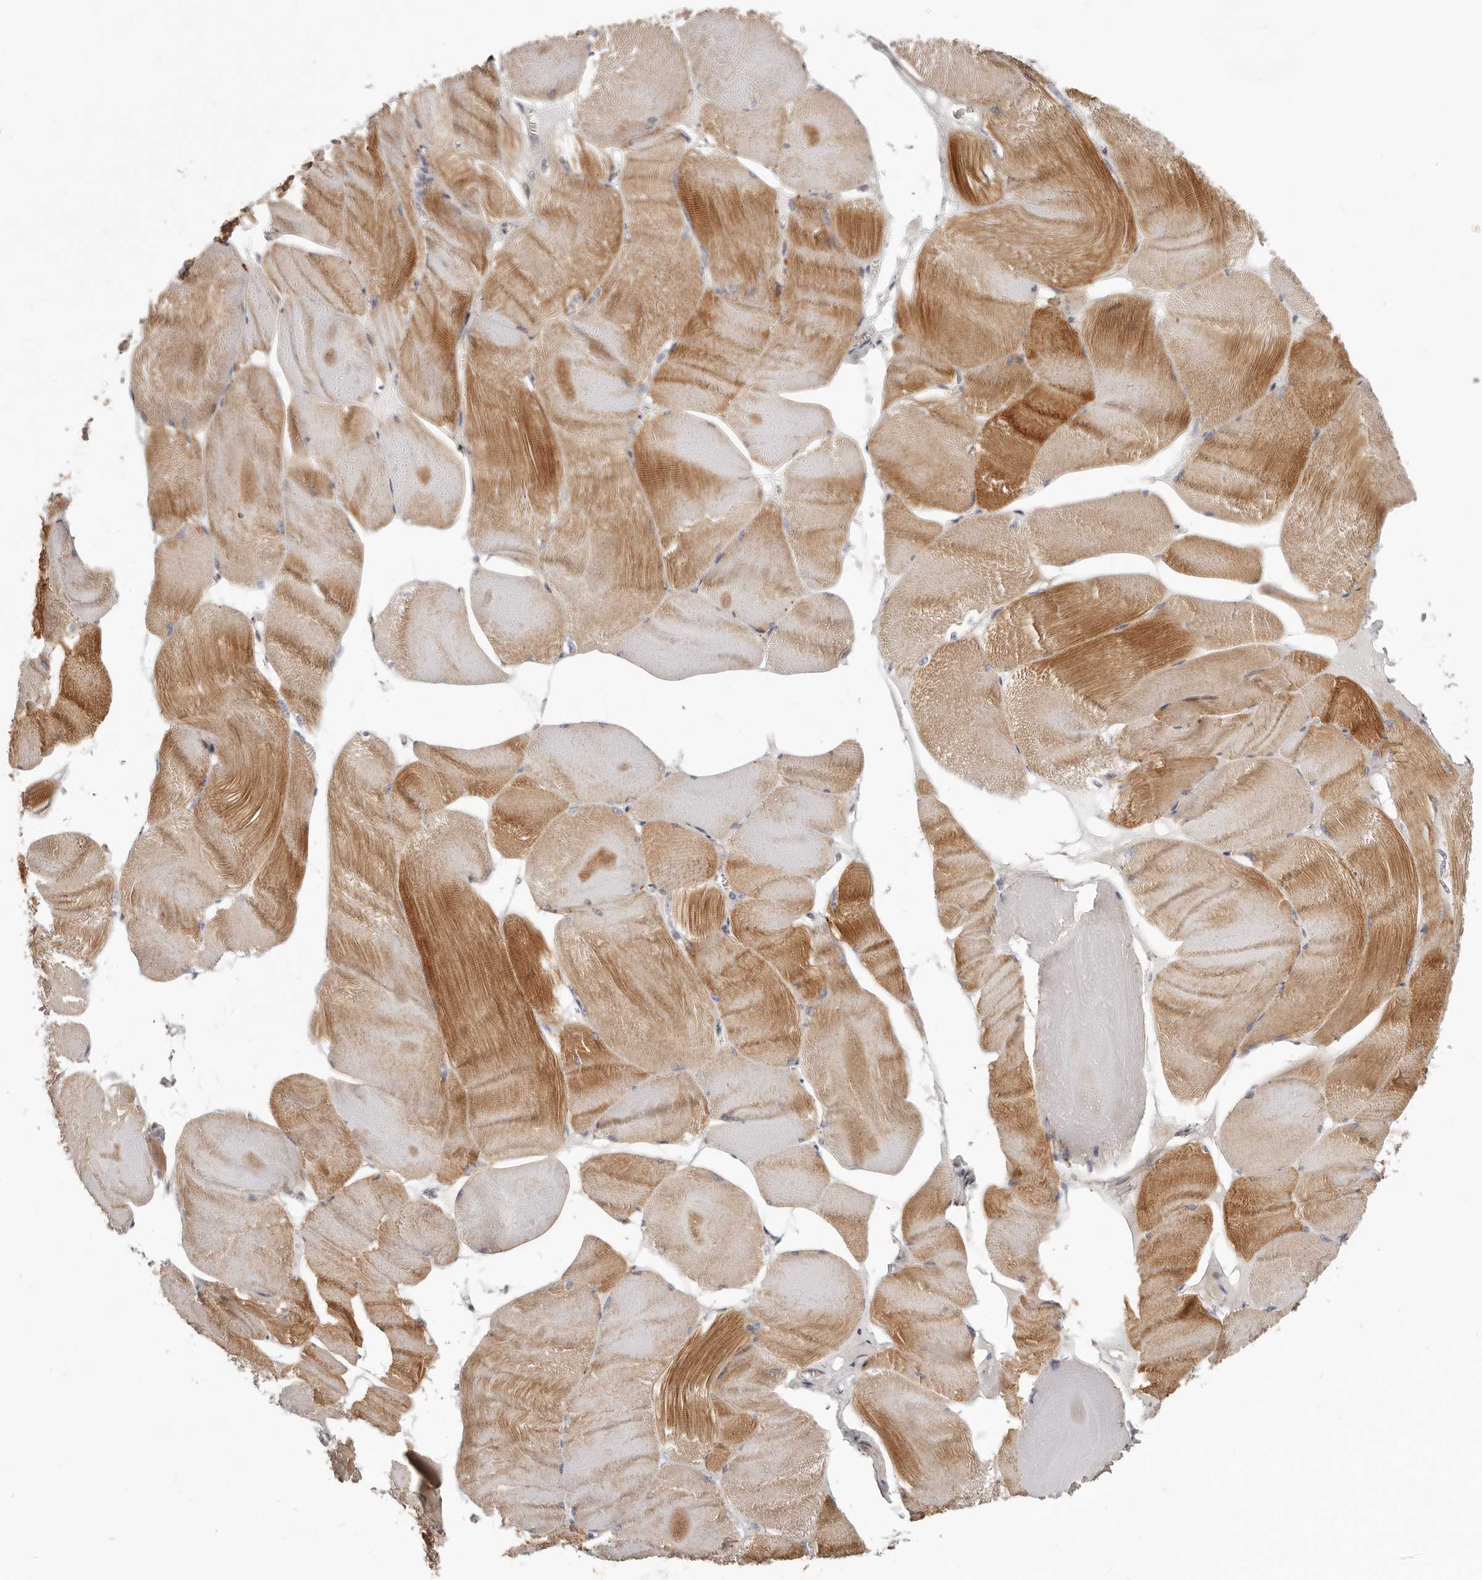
{"staining": {"intensity": "moderate", "quantity": ">75%", "location": "cytoplasmic/membranous"}, "tissue": "skeletal muscle", "cell_type": "Myocytes", "image_type": "normal", "snomed": [{"axis": "morphology", "description": "Normal tissue, NOS"}, {"axis": "morphology", "description": "Basal cell carcinoma"}, {"axis": "topography", "description": "Skeletal muscle"}], "caption": "The immunohistochemical stain shows moderate cytoplasmic/membranous staining in myocytes of normal skeletal muscle. Using DAB (3,3'-diaminobenzidine) (brown) and hematoxylin (blue) stains, captured at high magnification using brightfield microscopy.", "gene": "MRPS10", "patient": {"sex": "female", "age": 64}}